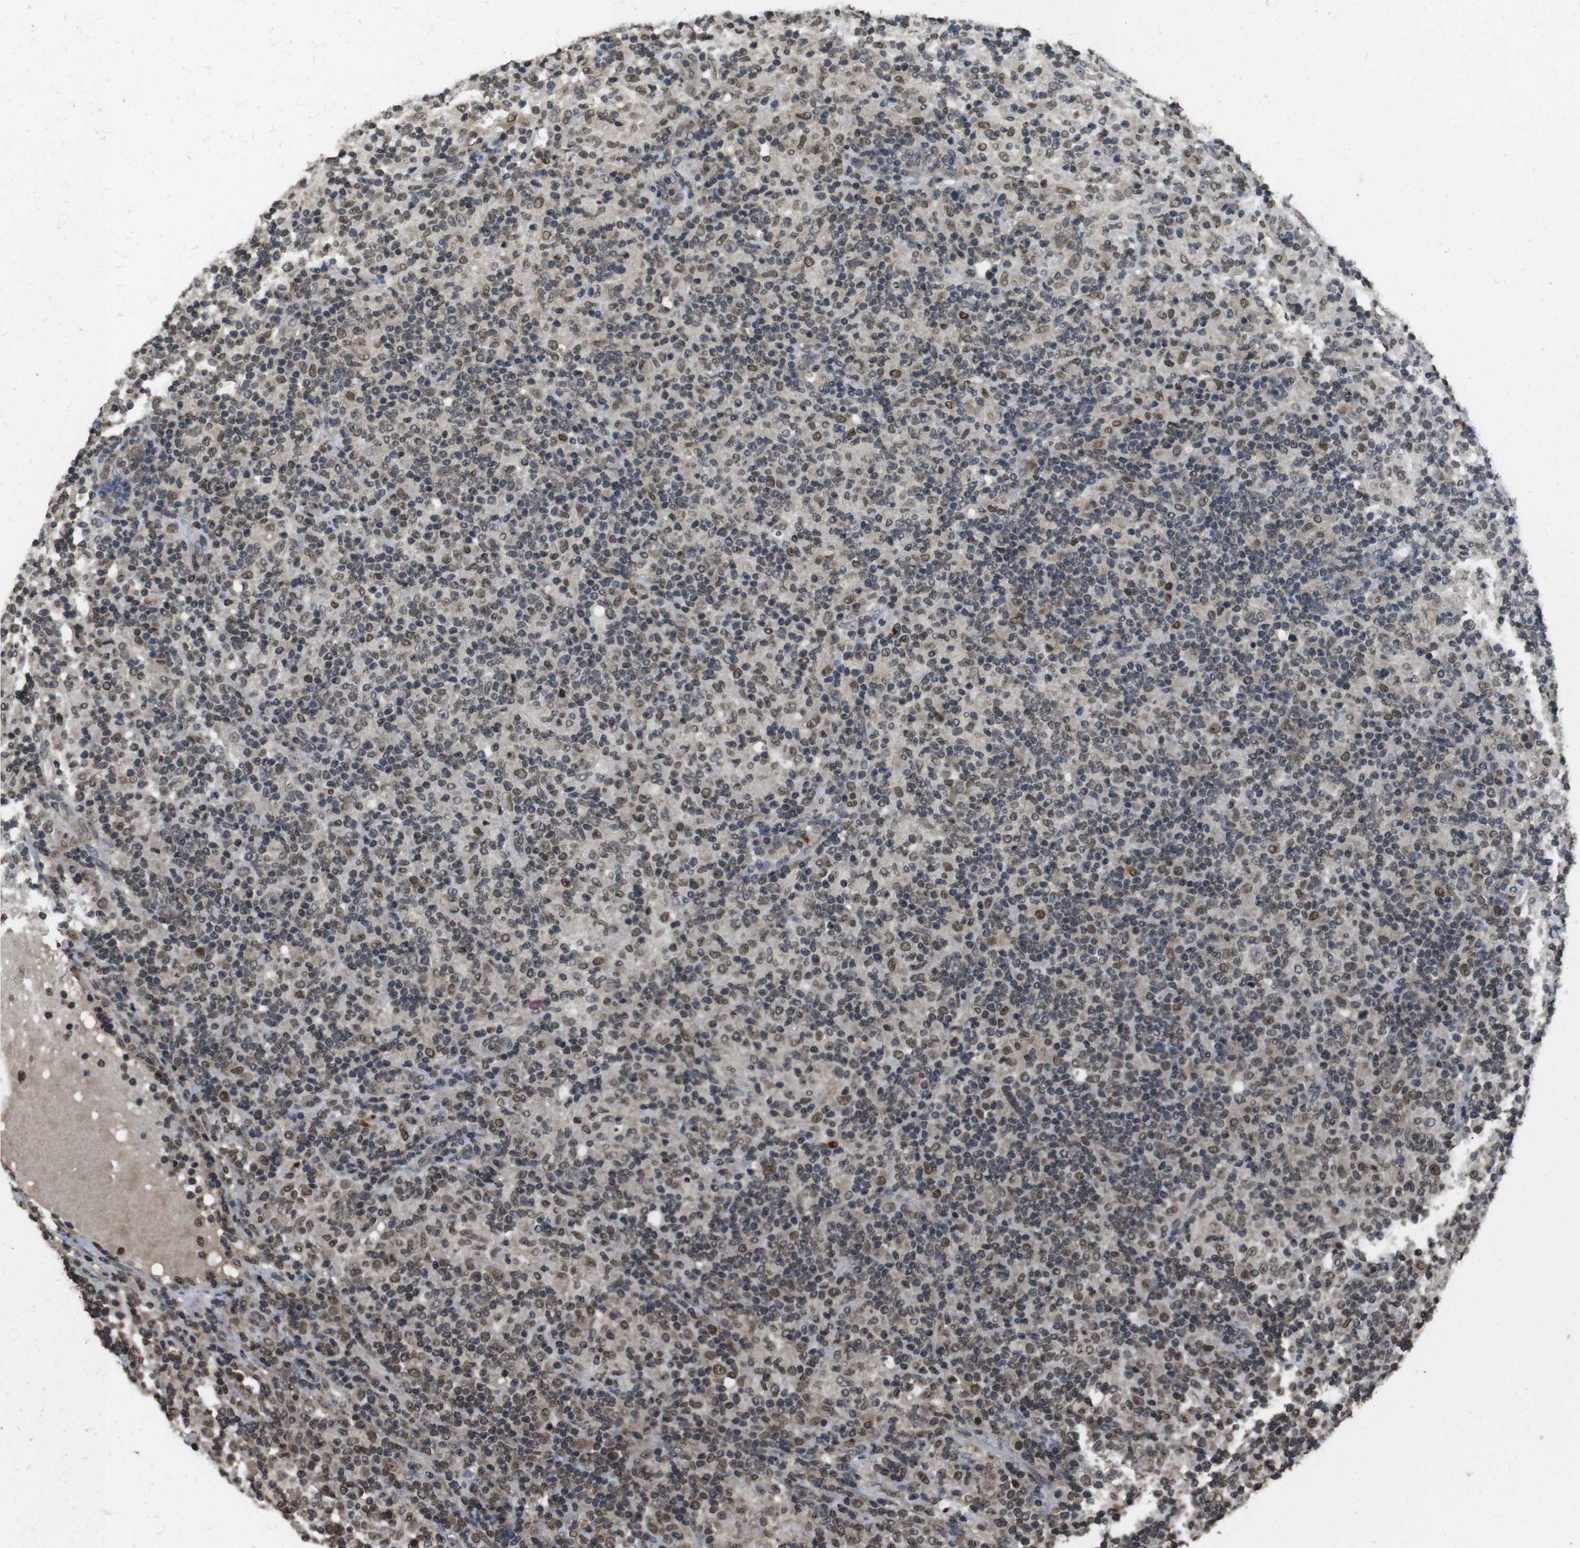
{"staining": {"intensity": "moderate", "quantity": "25%-75%", "location": "nuclear"}, "tissue": "lymphoma", "cell_type": "Tumor cells", "image_type": "cancer", "snomed": [{"axis": "morphology", "description": "Hodgkin's disease, NOS"}, {"axis": "topography", "description": "Lymph node"}], "caption": "Protein staining displays moderate nuclear expression in about 25%-75% of tumor cells in lymphoma.", "gene": "MAF", "patient": {"sex": "male", "age": 70}}